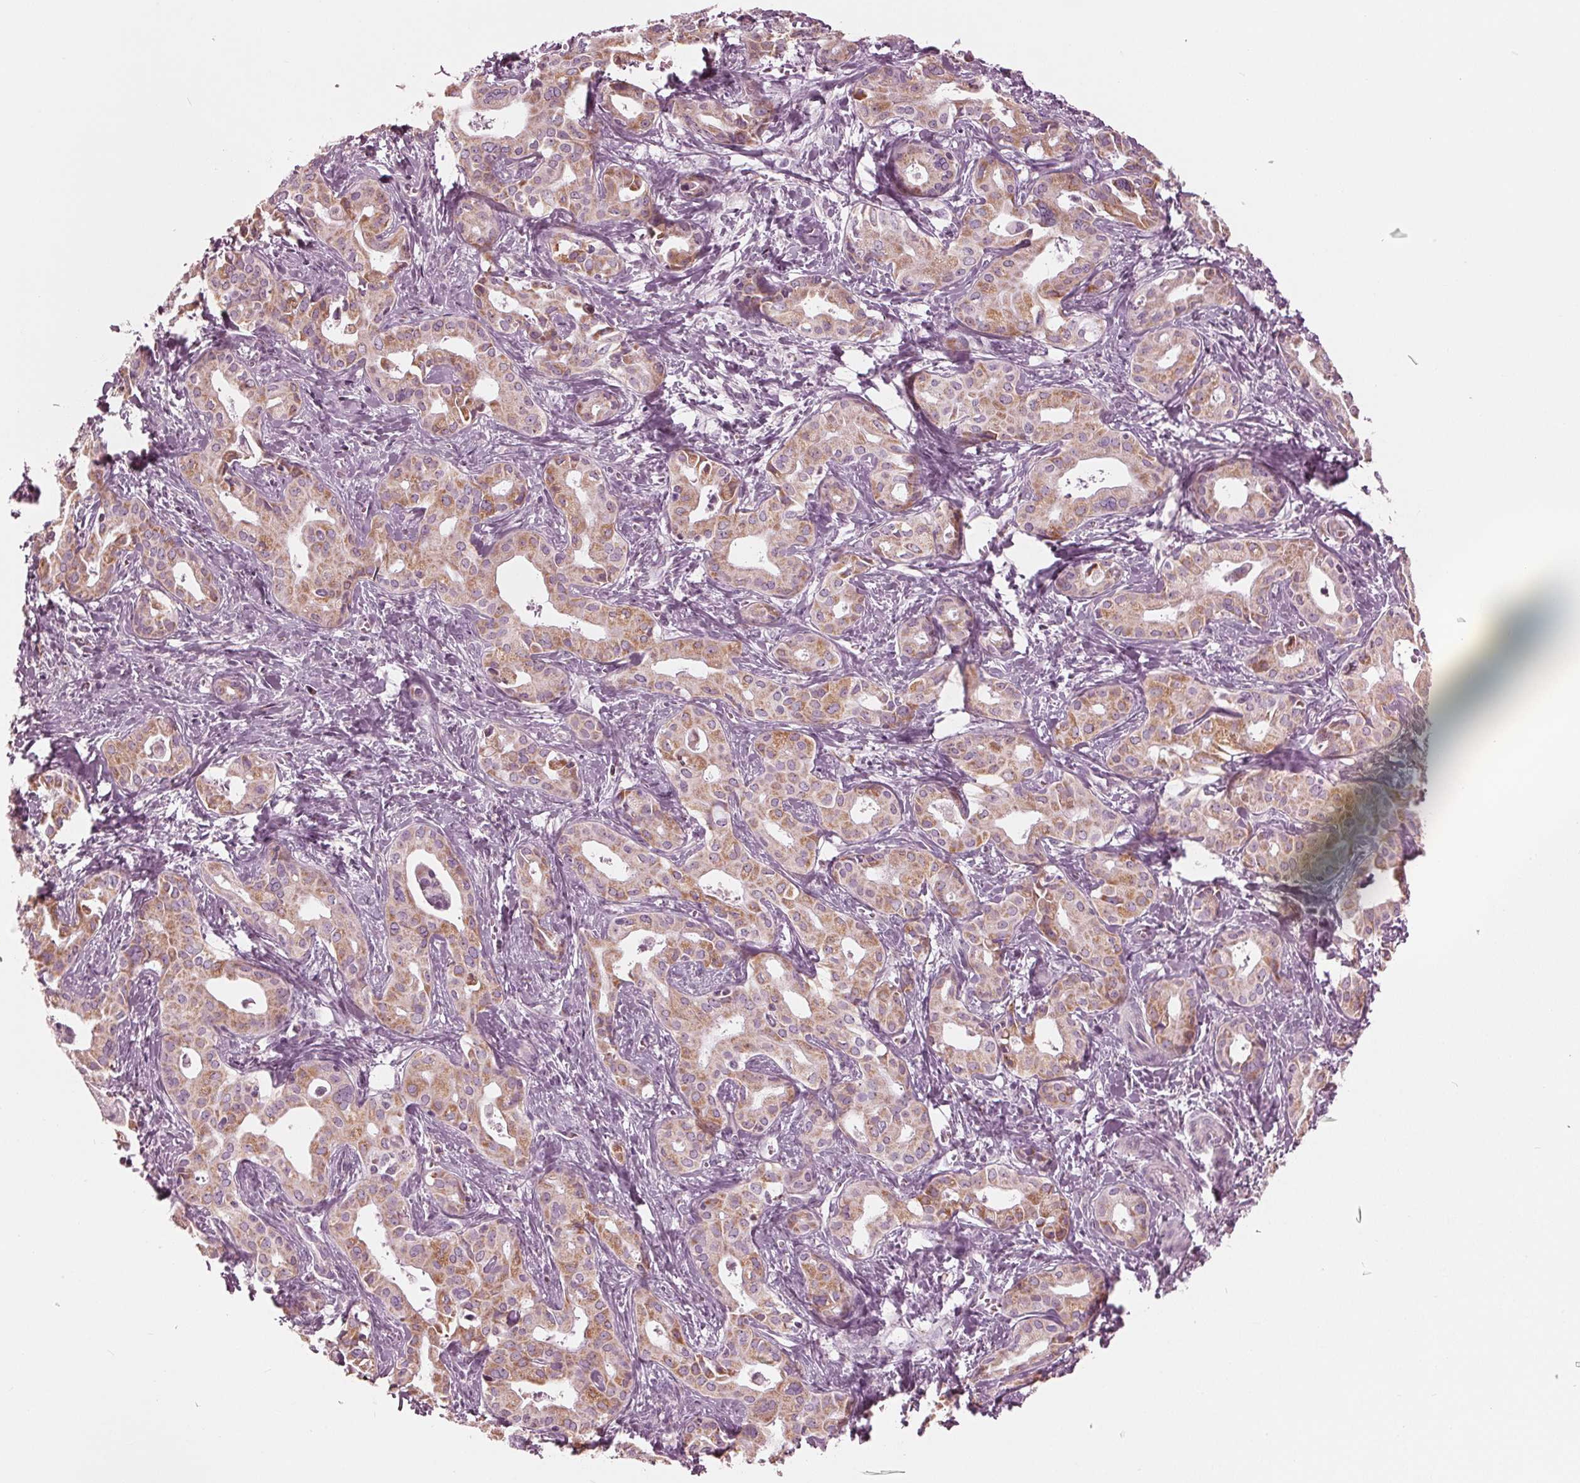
{"staining": {"intensity": "moderate", "quantity": "25%-75%", "location": "cytoplasmic/membranous"}, "tissue": "liver cancer", "cell_type": "Tumor cells", "image_type": "cancer", "snomed": [{"axis": "morphology", "description": "Cholangiocarcinoma"}, {"axis": "topography", "description": "Liver"}], "caption": "Protein staining of liver cholangiocarcinoma tissue shows moderate cytoplasmic/membranous expression in about 25%-75% of tumor cells.", "gene": "CLN6", "patient": {"sex": "female", "age": 65}}